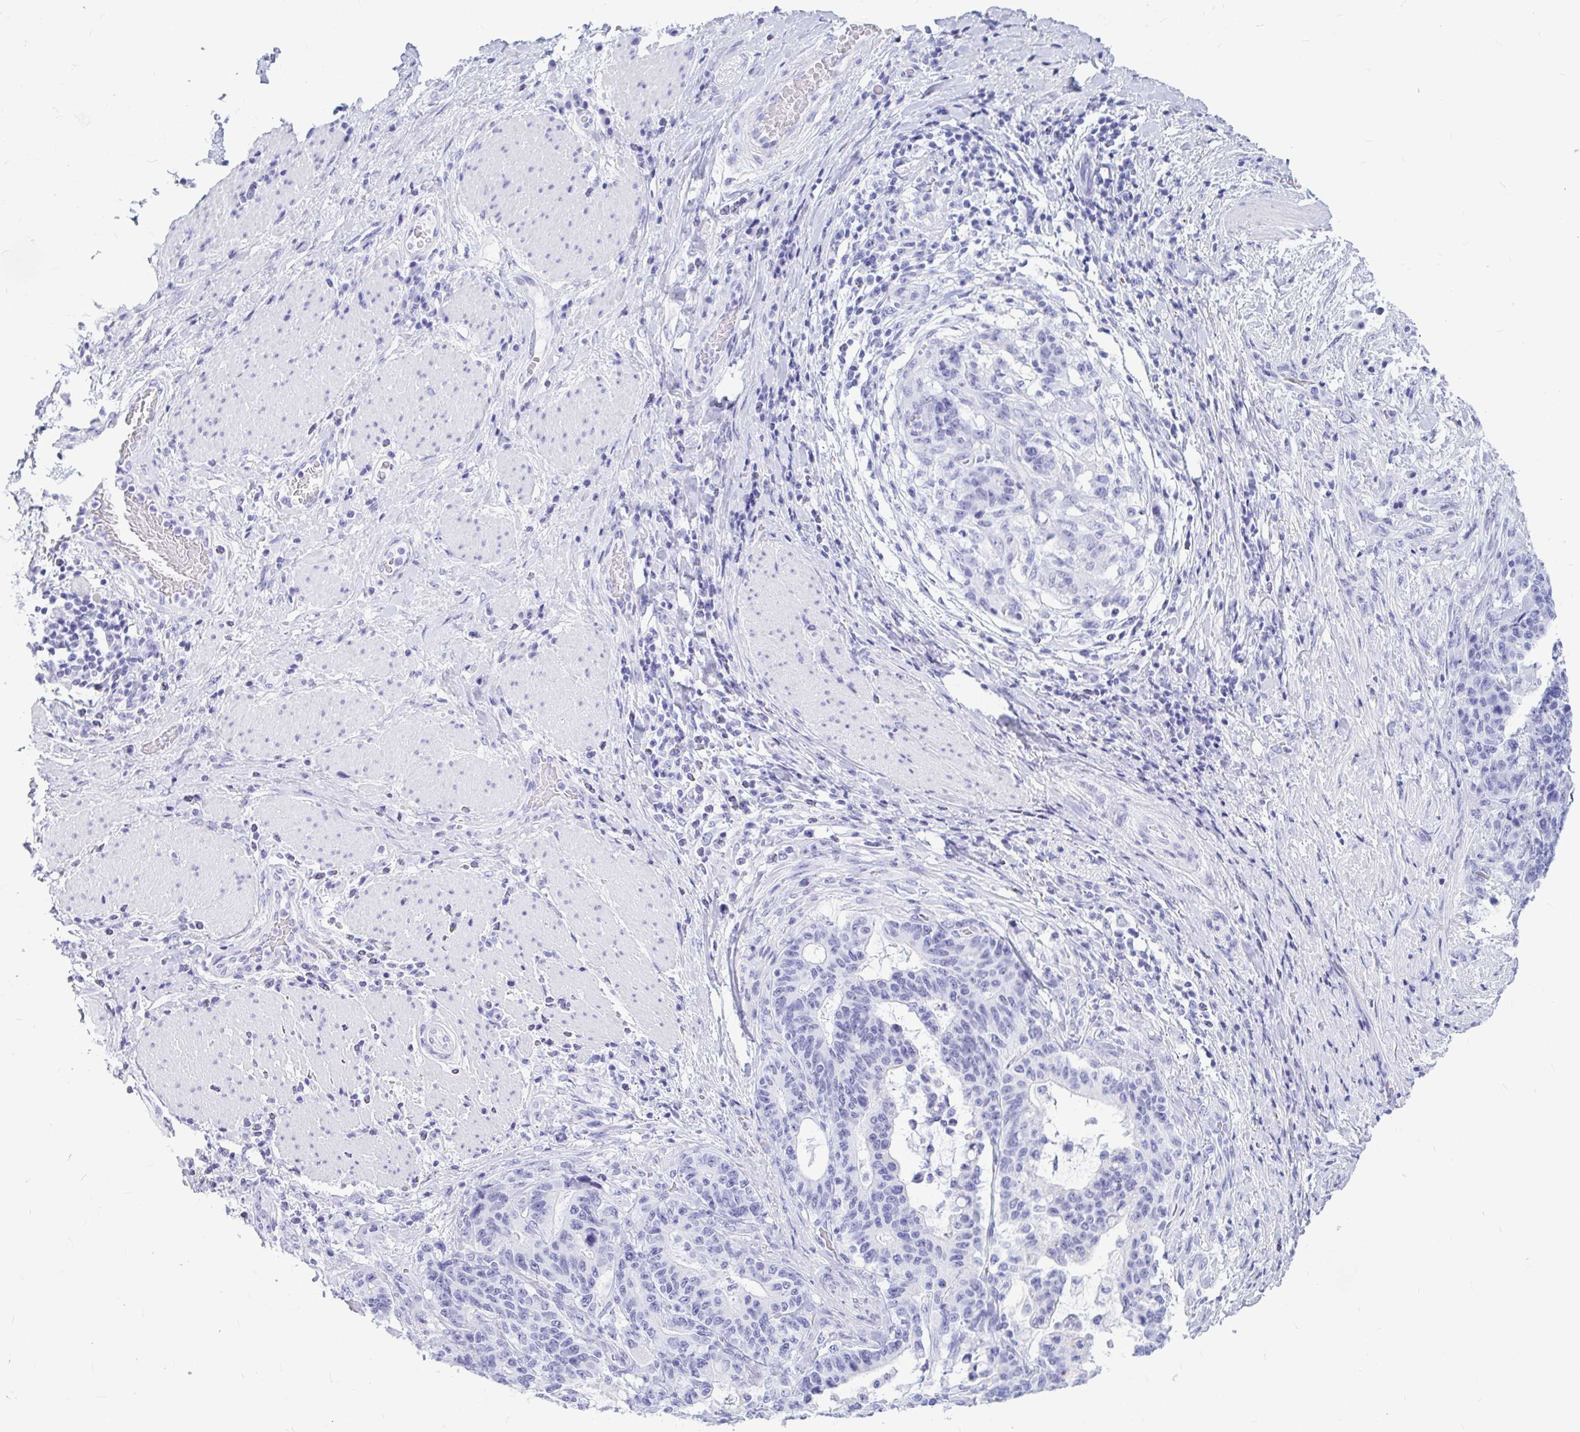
{"staining": {"intensity": "negative", "quantity": "none", "location": "none"}, "tissue": "stomach cancer", "cell_type": "Tumor cells", "image_type": "cancer", "snomed": [{"axis": "morphology", "description": "Normal tissue, NOS"}, {"axis": "morphology", "description": "Adenocarcinoma, NOS"}, {"axis": "topography", "description": "Stomach"}], "caption": "Adenocarcinoma (stomach) was stained to show a protein in brown. There is no significant positivity in tumor cells.", "gene": "OR5J2", "patient": {"sex": "female", "age": 64}}